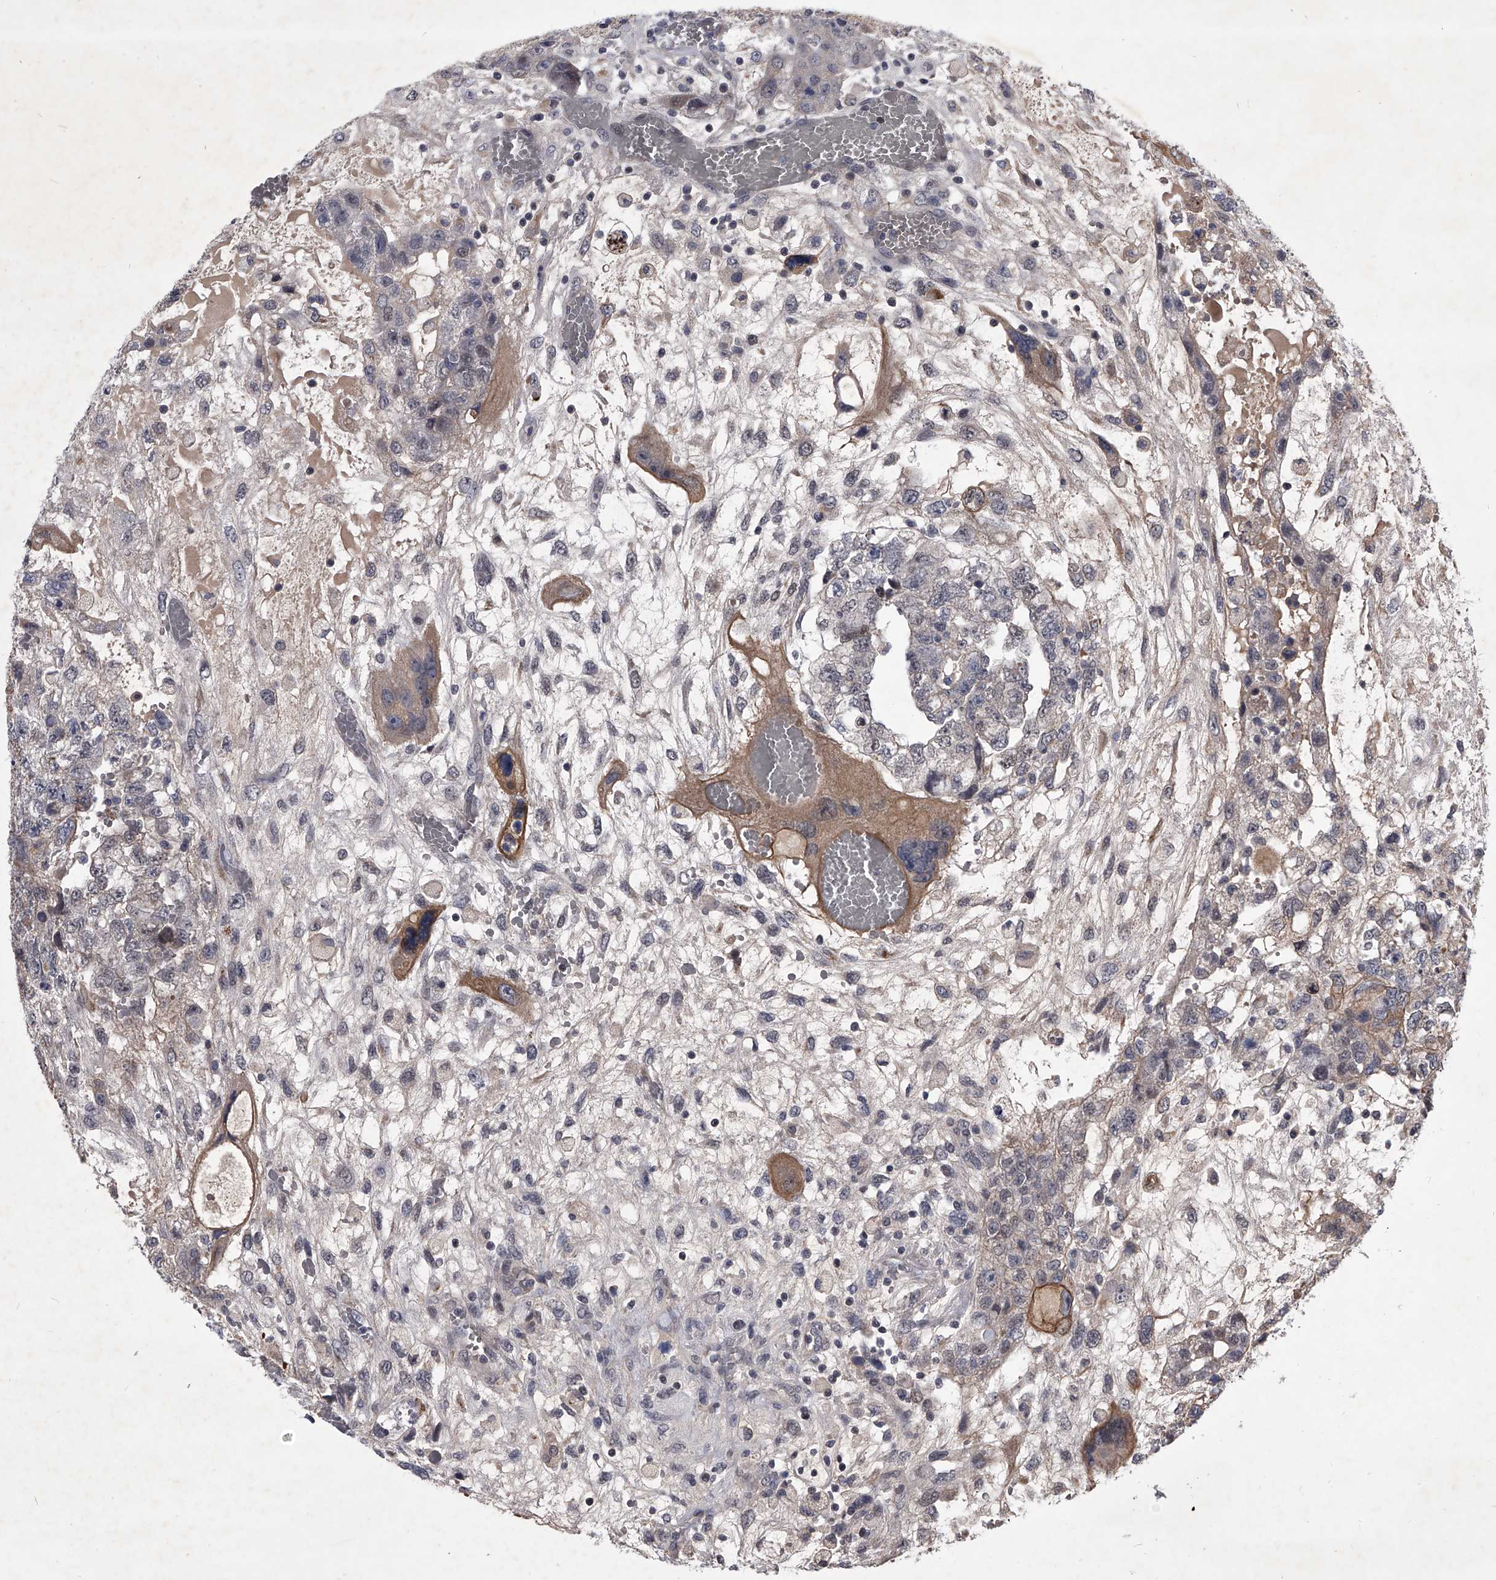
{"staining": {"intensity": "negative", "quantity": "none", "location": "none"}, "tissue": "testis cancer", "cell_type": "Tumor cells", "image_type": "cancer", "snomed": [{"axis": "morphology", "description": "Carcinoma, Embryonal, NOS"}, {"axis": "topography", "description": "Testis"}], "caption": "This is an immunohistochemistry (IHC) image of testis cancer (embryonal carcinoma). There is no staining in tumor cells.", "gene": "ZNF76", "patient": {"sex": "male", "age": 36}}